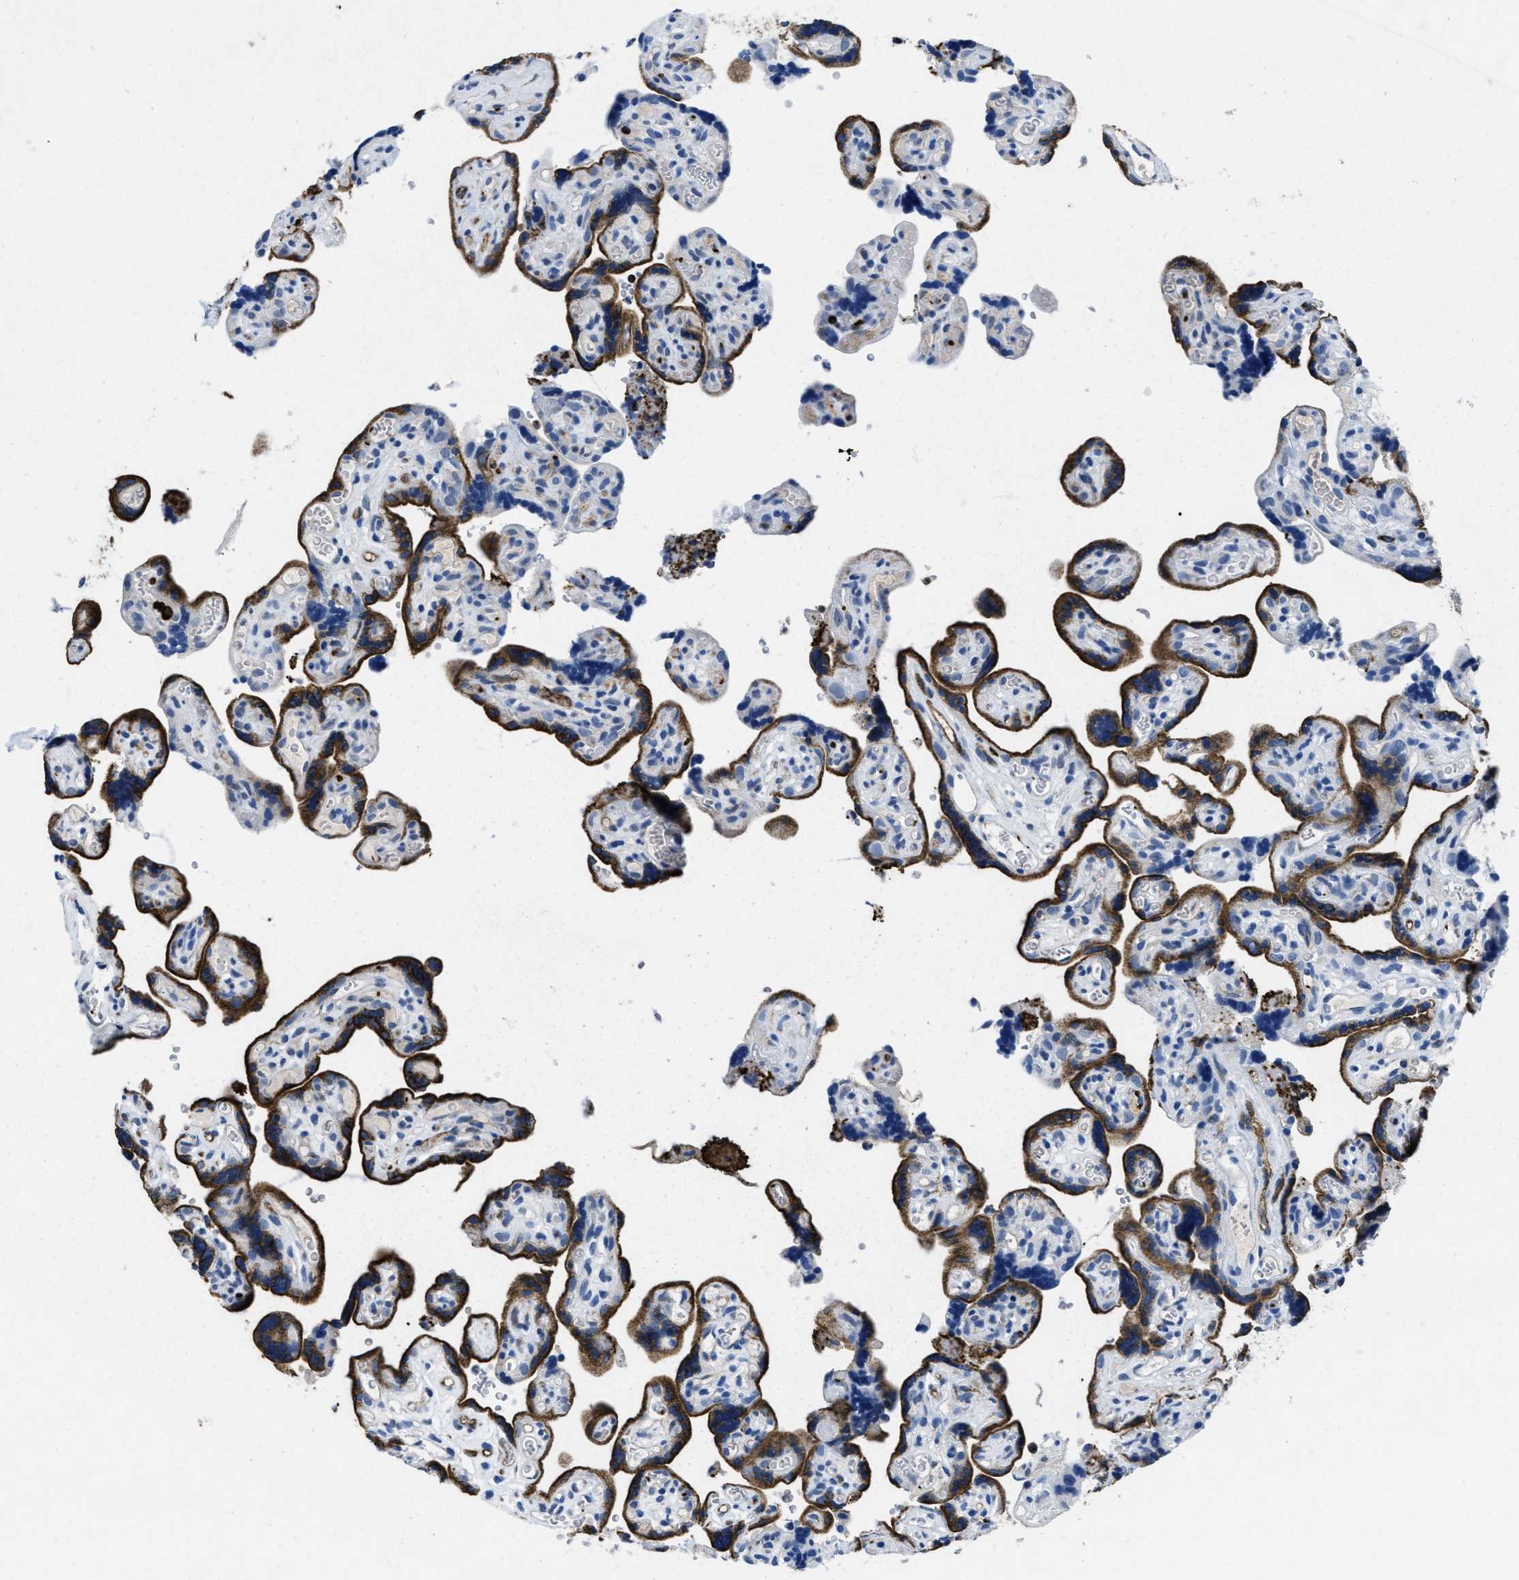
{"staining": {"intensity": "negative", "quantity": "none", "location": "none"}, "tissue": "placenta", "cell_type": "Decidual cells", "image_type": "normal", "snomed": [{"axis": "morphology", "description": "Normal tissue, NOS"}, {"axis": "topography", "description": "Placenta"}], "caption": "Immunohistochemistry photomicrograph of unremarkable placenta stained for a protein (brown), which demonstrates no expression in decidual cells.", "gene": "ITGA3", "patient": {"sex": "female", "age": 30}}